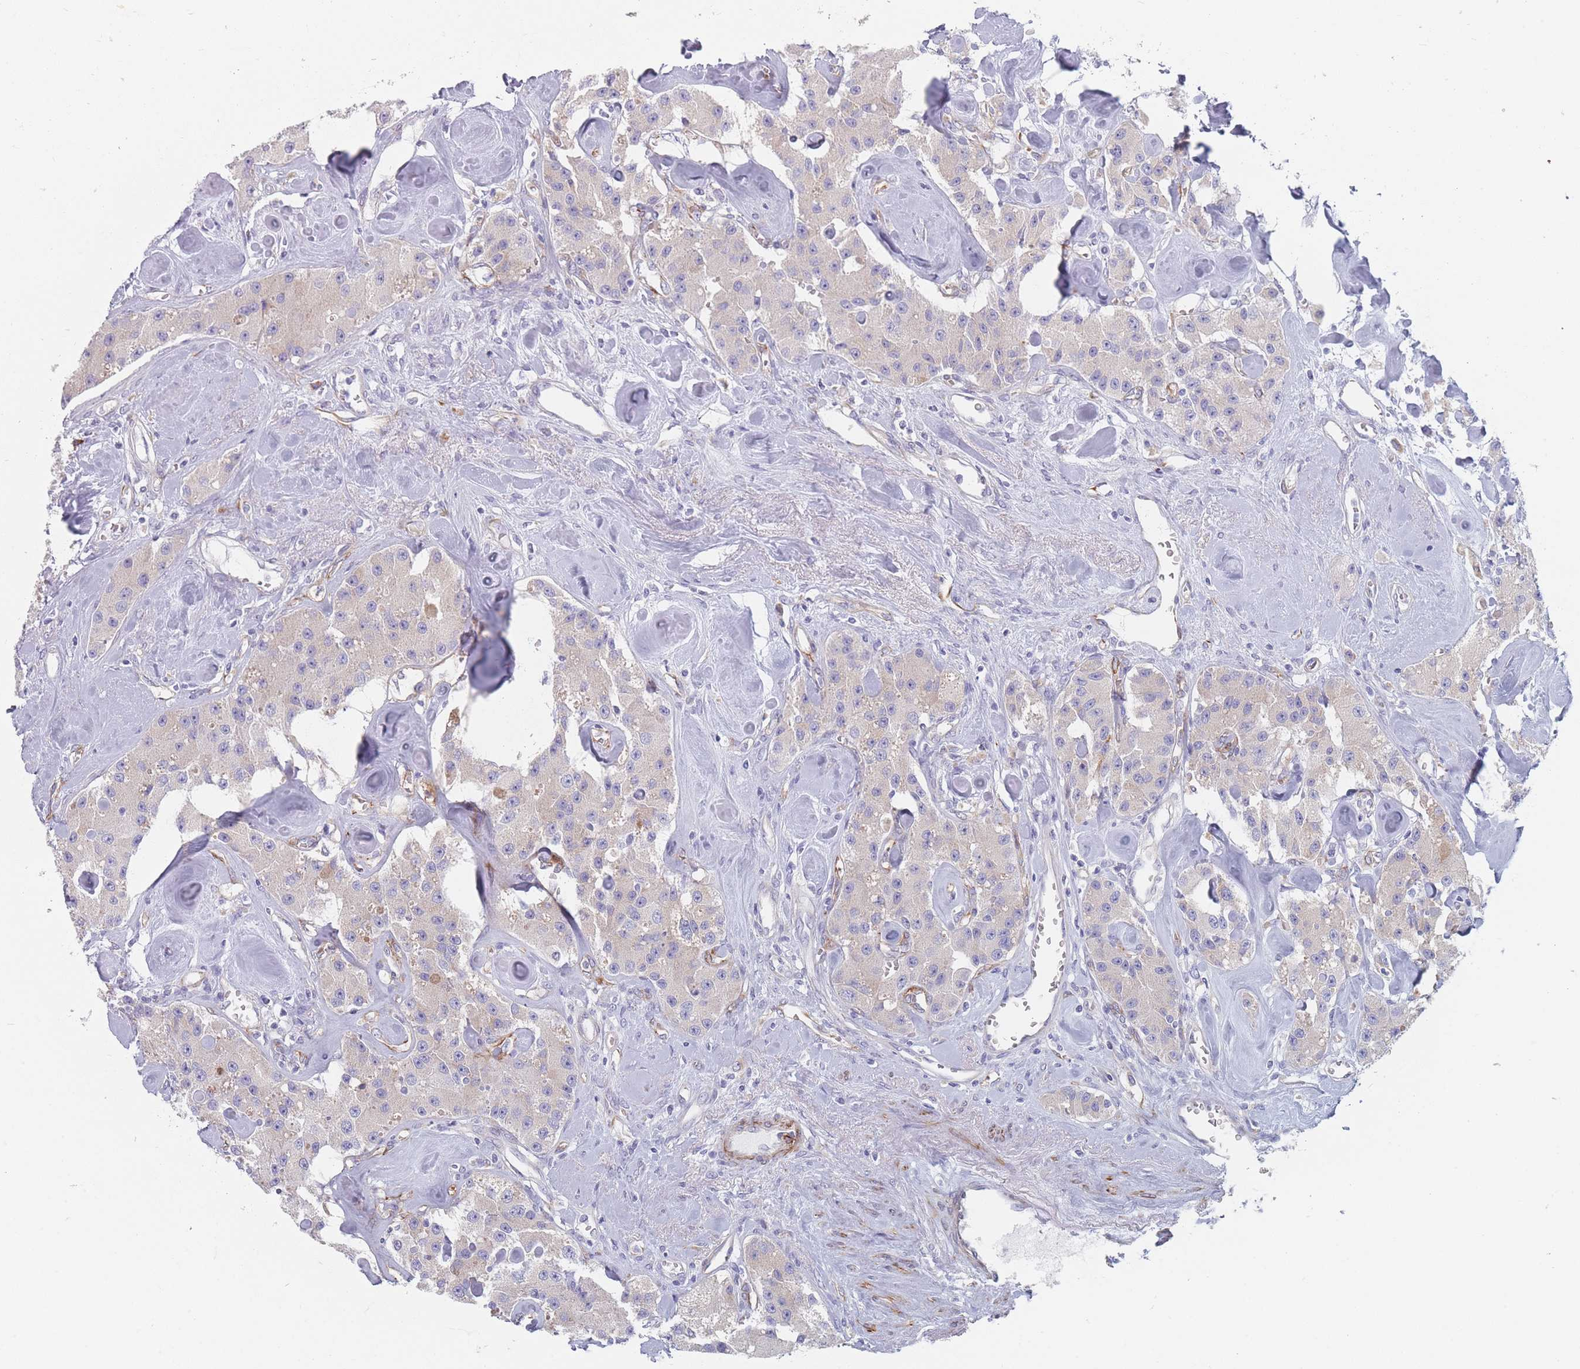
{"staining": {"intensity": "negative", "quantity": "none", "location": "none"}, "tissue": "carcinoid", "cell_type": "Tumor cells", "image_type": "cancer", "snomed": [{"axis": "morphology", "description": "Carcinoid, malignant, NOS"}, {"axis": "topography", "description": "Pancreas"}], "caption": "High power microscopy image of an IHC image of malignant carcinoid, revealing no significant expression in tumor cells.", "gene": "ERBIN", "patient": {"sex": "male", "age": 41}}